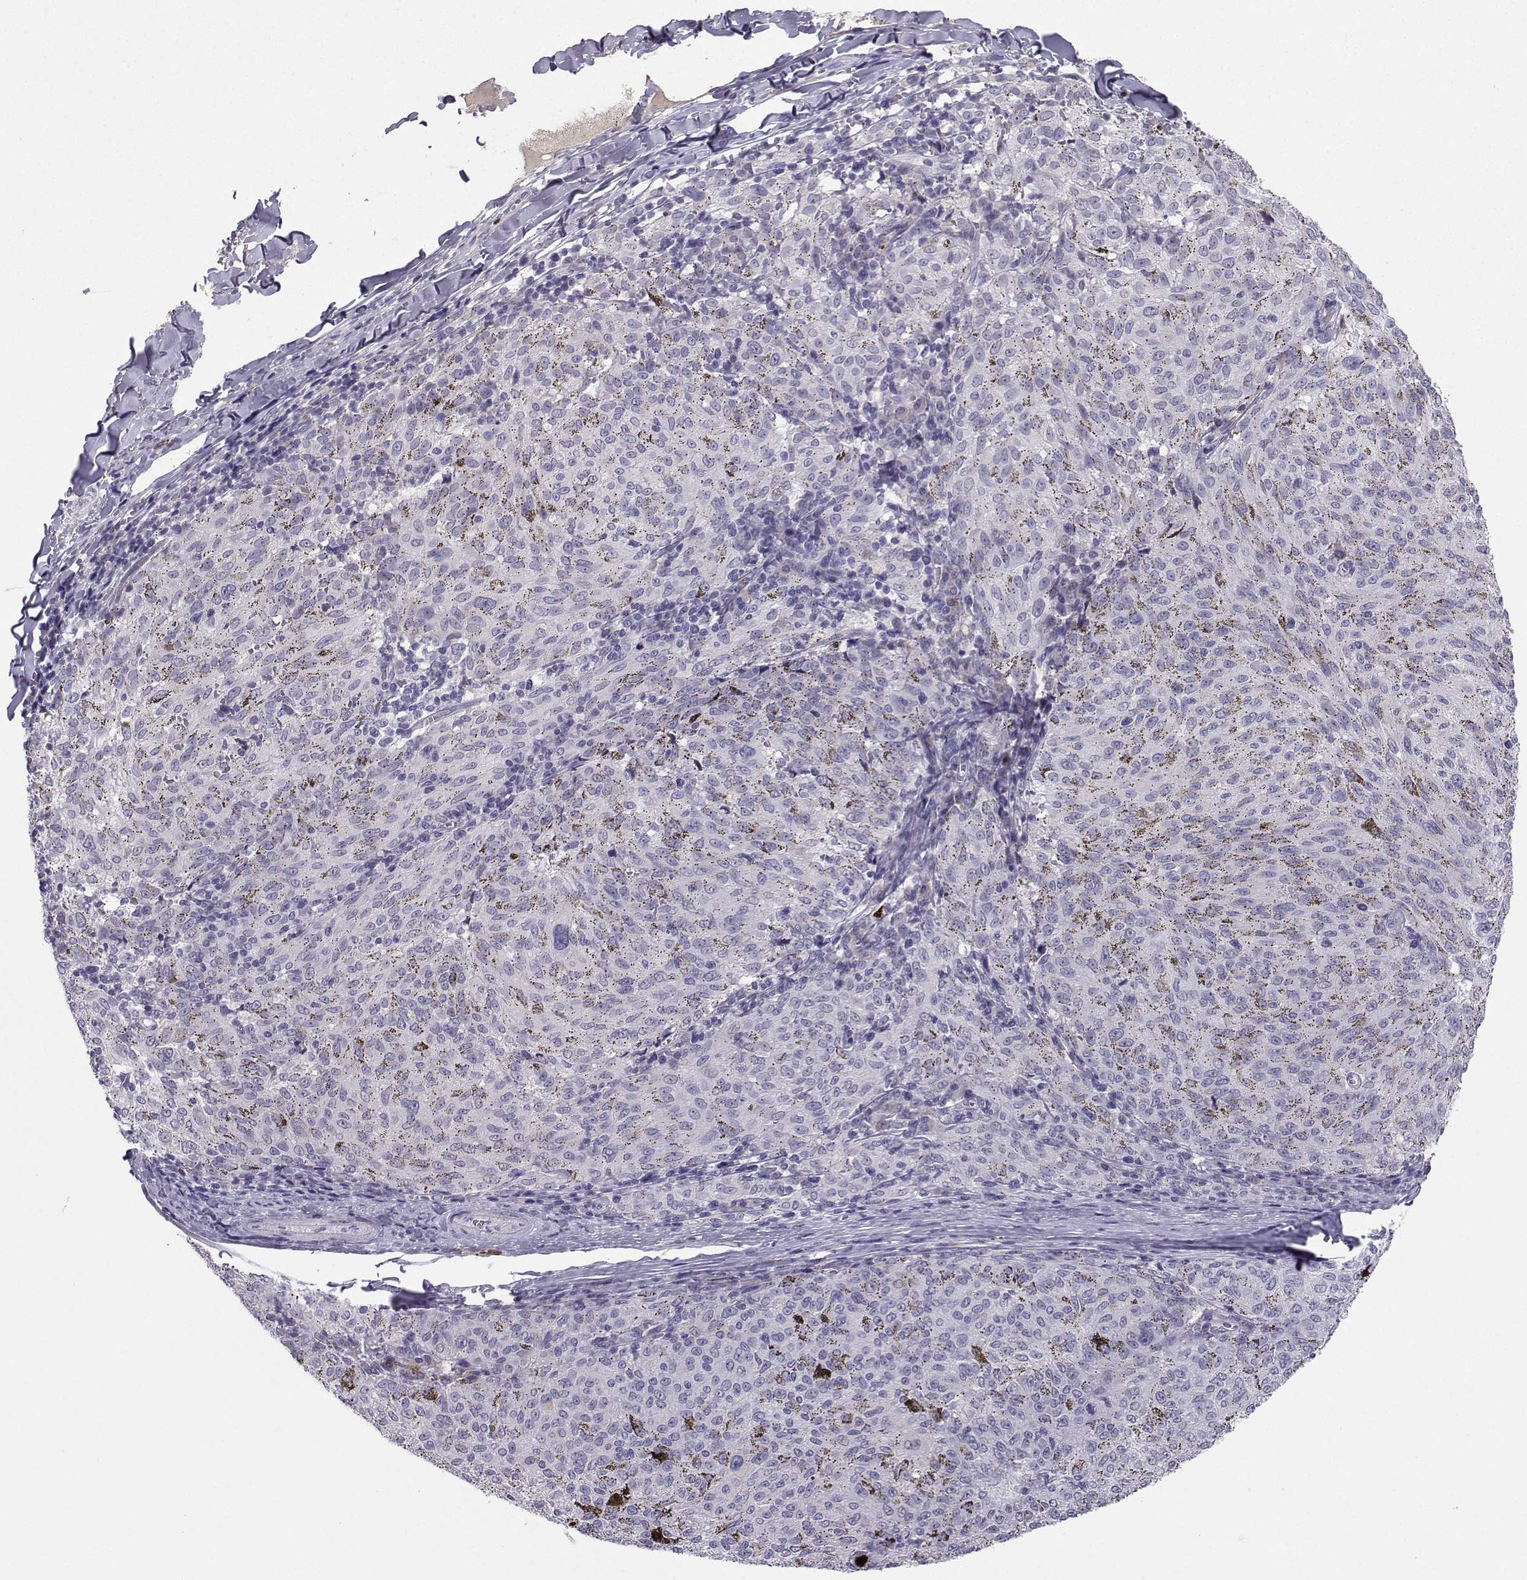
{"staining": {"intensity": "negative", "quantity": "none", "location": "none"}, "tissue": "melanoma", "cell_type": "Tumor cells", "image_type": "cancer", "snomed": [{"axis": "morphology", "description": "Malignant melanoma, NOS"}, {"axis": "topography", "description": "Skin"}], "caption": "Tumor cells show no significant protein expression in melanoma.", "gene": "CALY", "patient": {"sex": "female", "age": 72}}